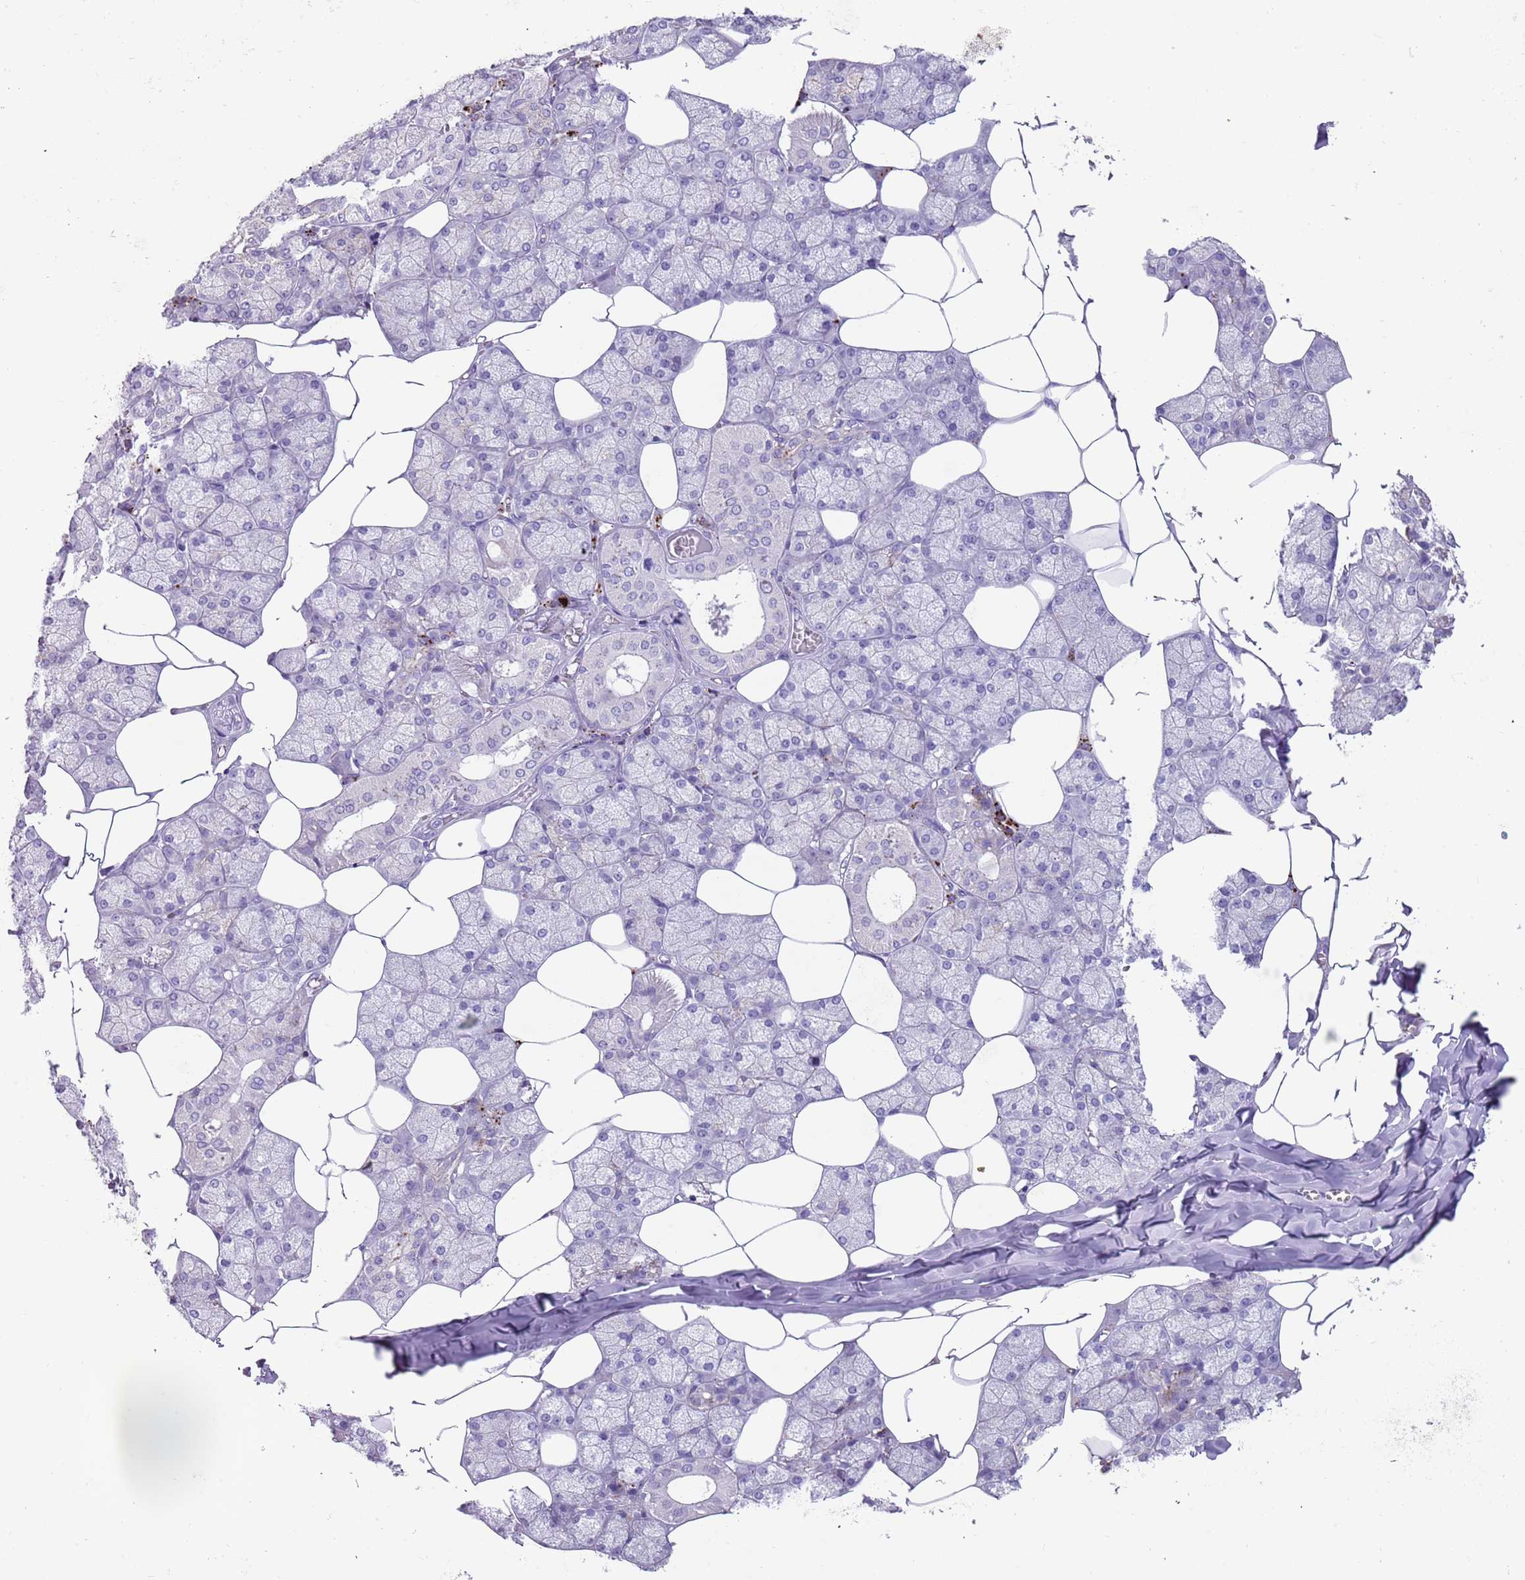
{"staining": {"intensity": "strong", "quantity": "<25%", "location": "cytoplasmic/membranous"}, "tissue": "salivary gland", "cell_type": "Glandular cells", "image_type": "normal", "snomed": [{"axis": "morphology", "description": "Normal tissue, NOS"}, {"axis": "topography", "description": "Salivary gland"}], "caption": "The micrograph exhibits staining of benign salivary gland, revealing strong cytoplasmic/membranous protein staining (brown color) within glandular cells.", "gene": "LRRN3", "patient": {"sex": "male", "age": 62}}